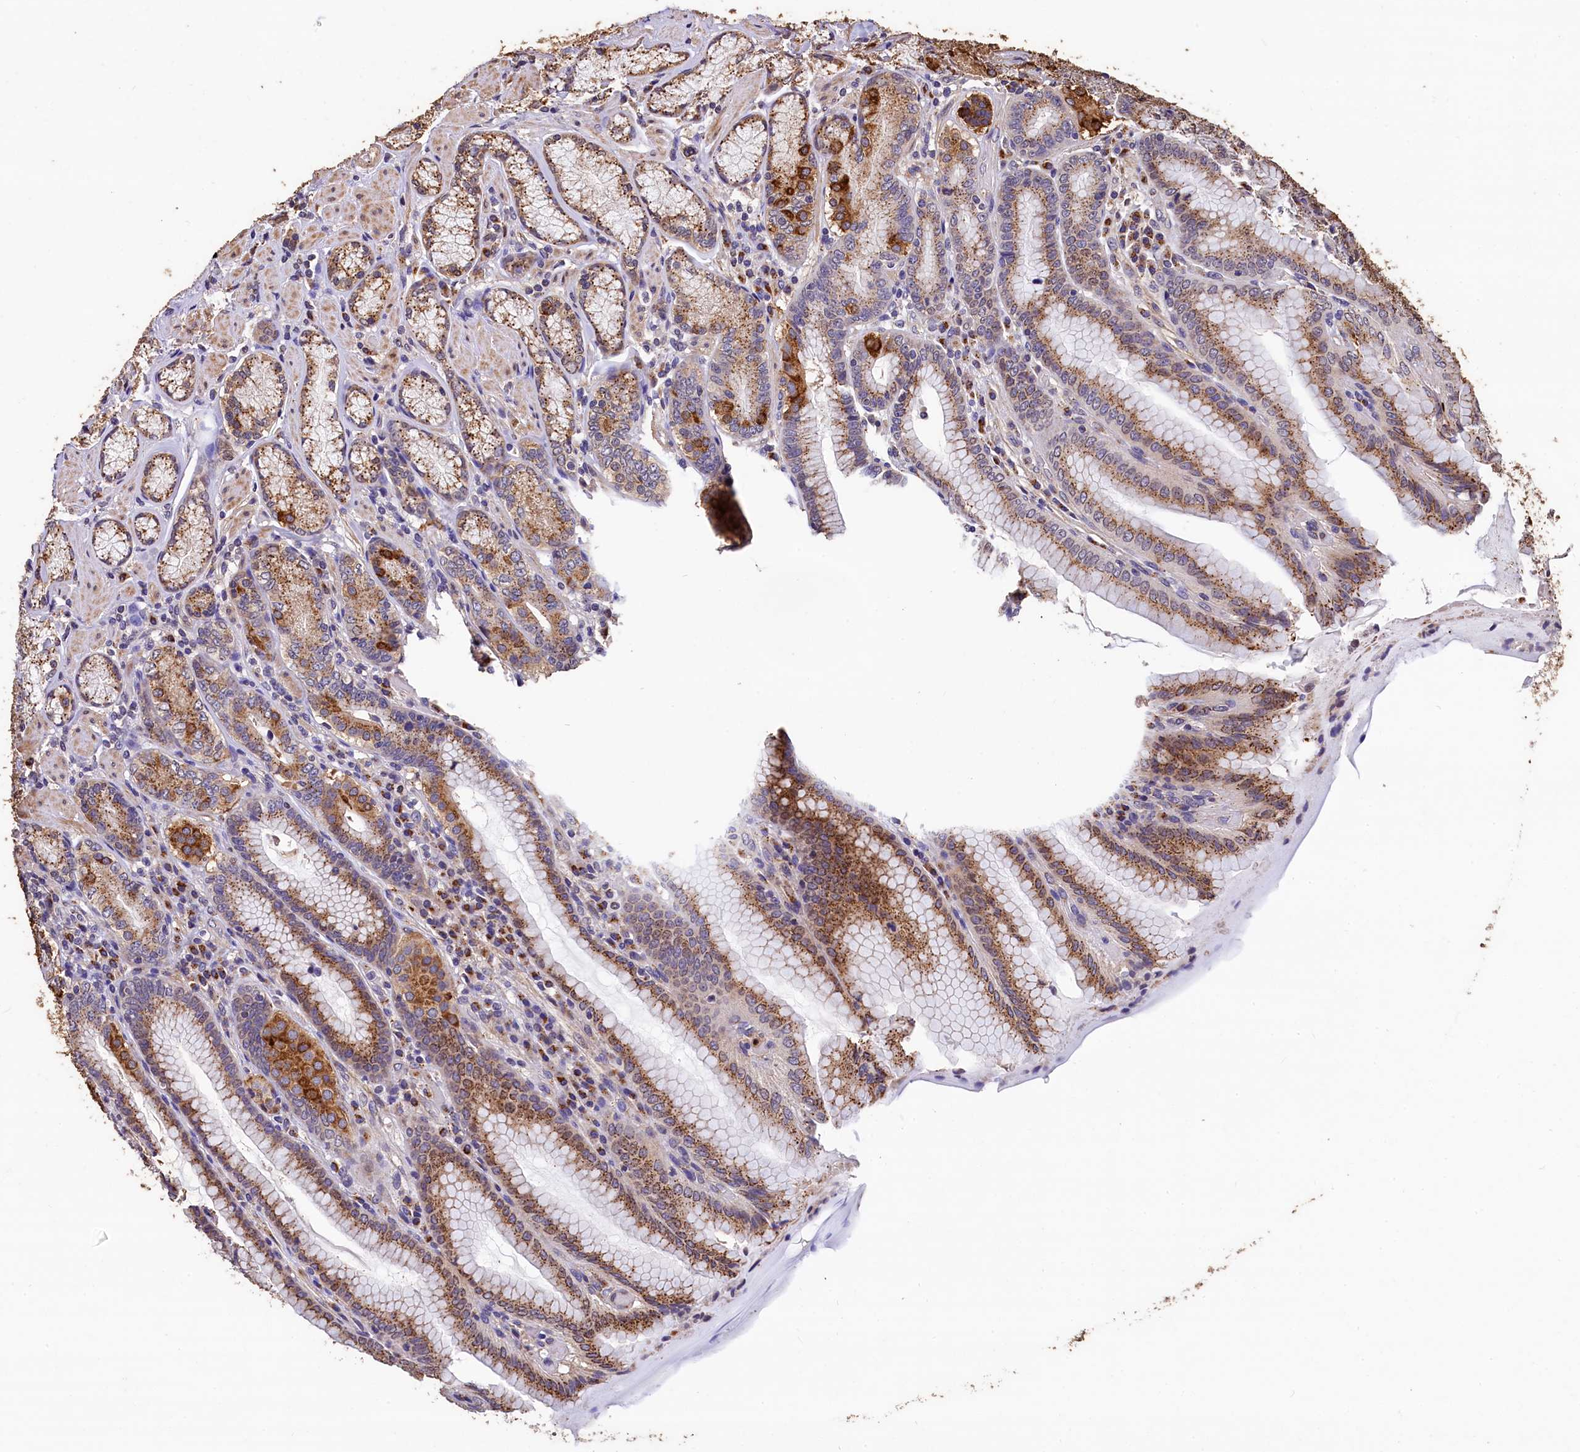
{"staining": {"intensity": "strong", "quantity": "25%-75%", "location": "cytoplasmic/membranous"}, "tissue": "stomach", "cell_type": "Glandular cells", "image_type": "normal", "snomed": [{"axis": "morphology", "description": "Normal tissue, NOS"}, {"axis": "topography", "description": "Stomach, upper"}, {"axis": "topography", "description": "Stomach, lower"}], "caption": "Immunohistochemical staining of benign human stomach shows high levels of strong cytoplasmic/membranous expression in about 25%-75% of glandular cells.", "gene": "LSM4", "patient": {"sex": "female", "age": 76}}